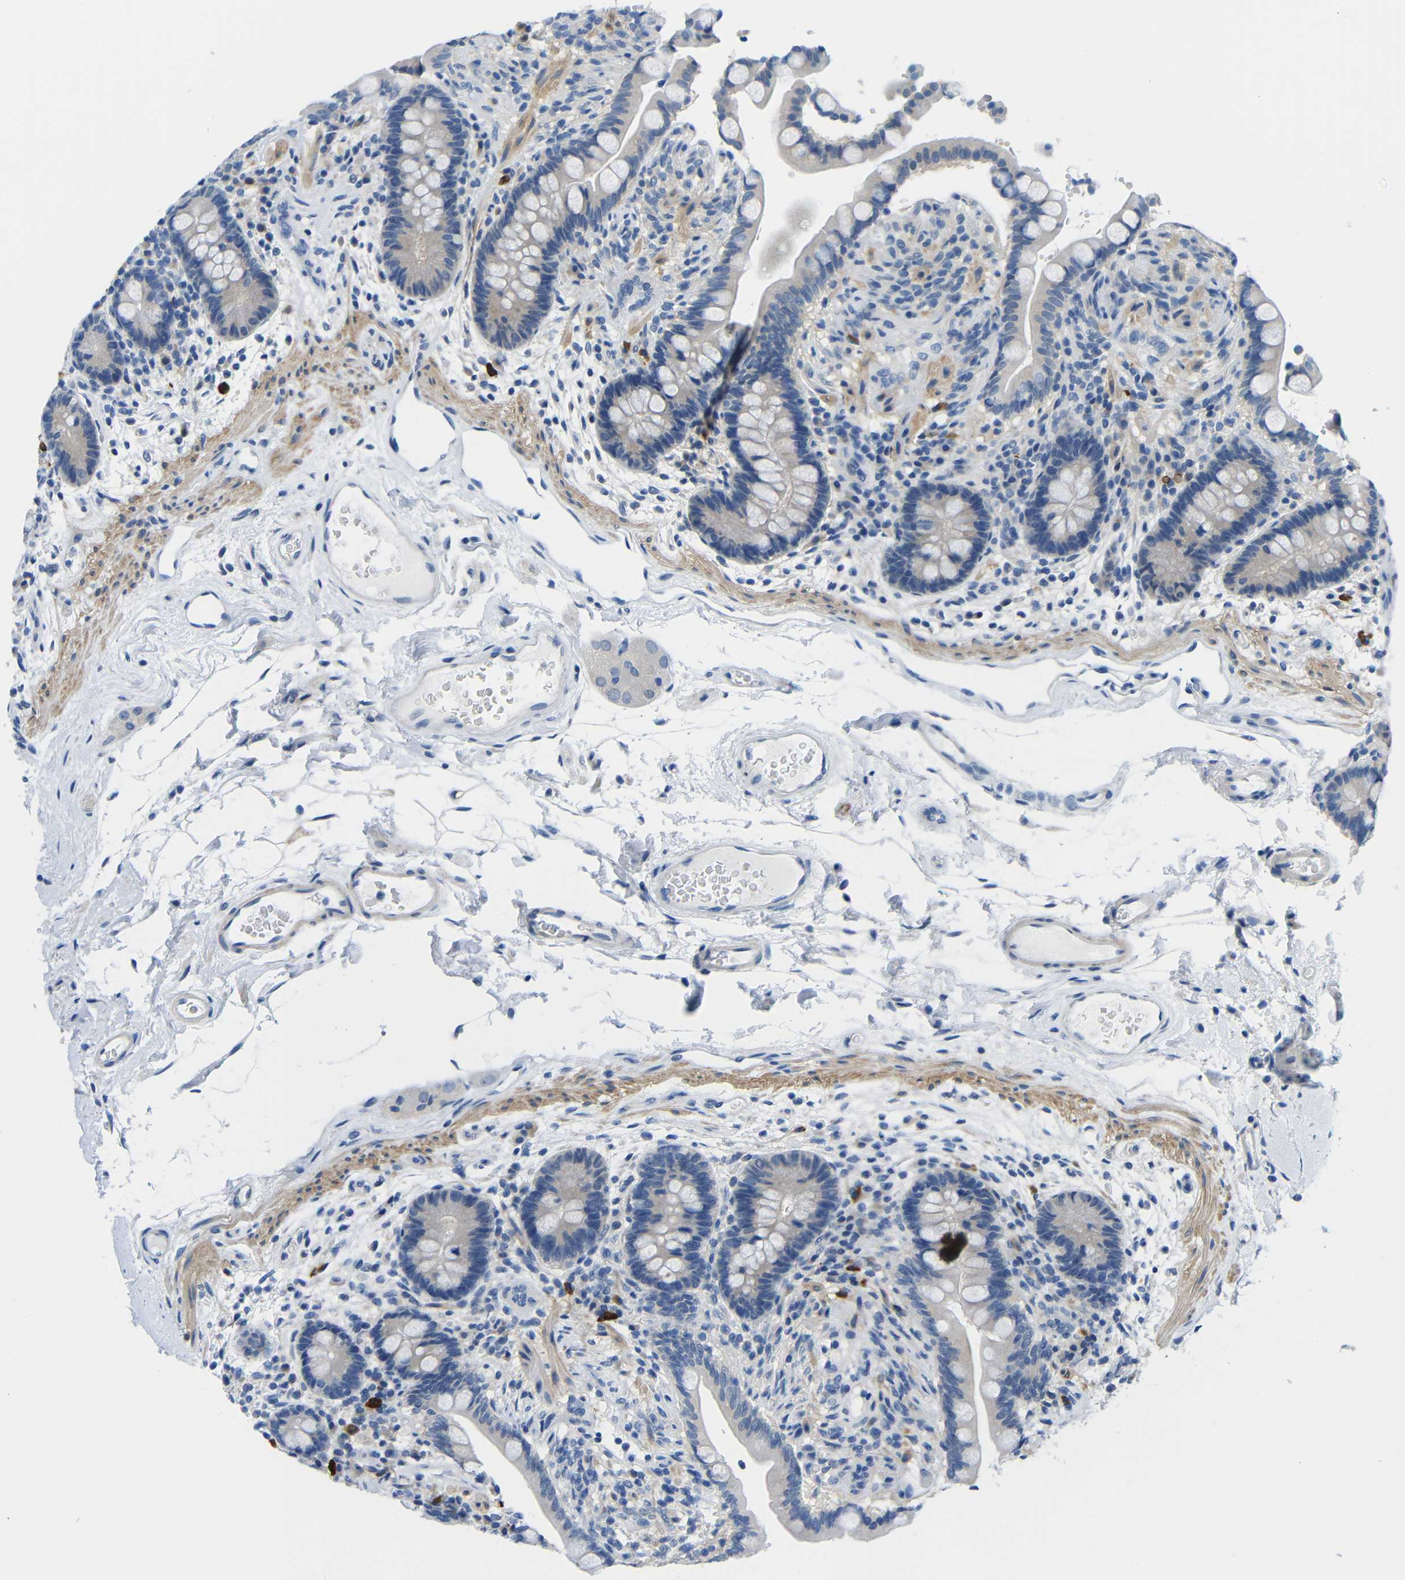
{"staining": {"intensity": "negative", "quantity": "none", "location": "none"}, "tissue": "colon", "cell_type": "Endothelial cells", "image_type": "normal", "snomed": [{"axis": "morphology", "description": "Normal tissue, NOS"}, {"axis": "topography", "description": "Colon"}], "caption": "Immunohistochemistry (IHC) histopathology image of unremarkable colon: colon stained with DAB (3,3'-diaminobenzidine) displays no significant protein positivity in endothelial cells.", "gene": "NEGR1", "patient": {"sex": "male", "age": 73}}